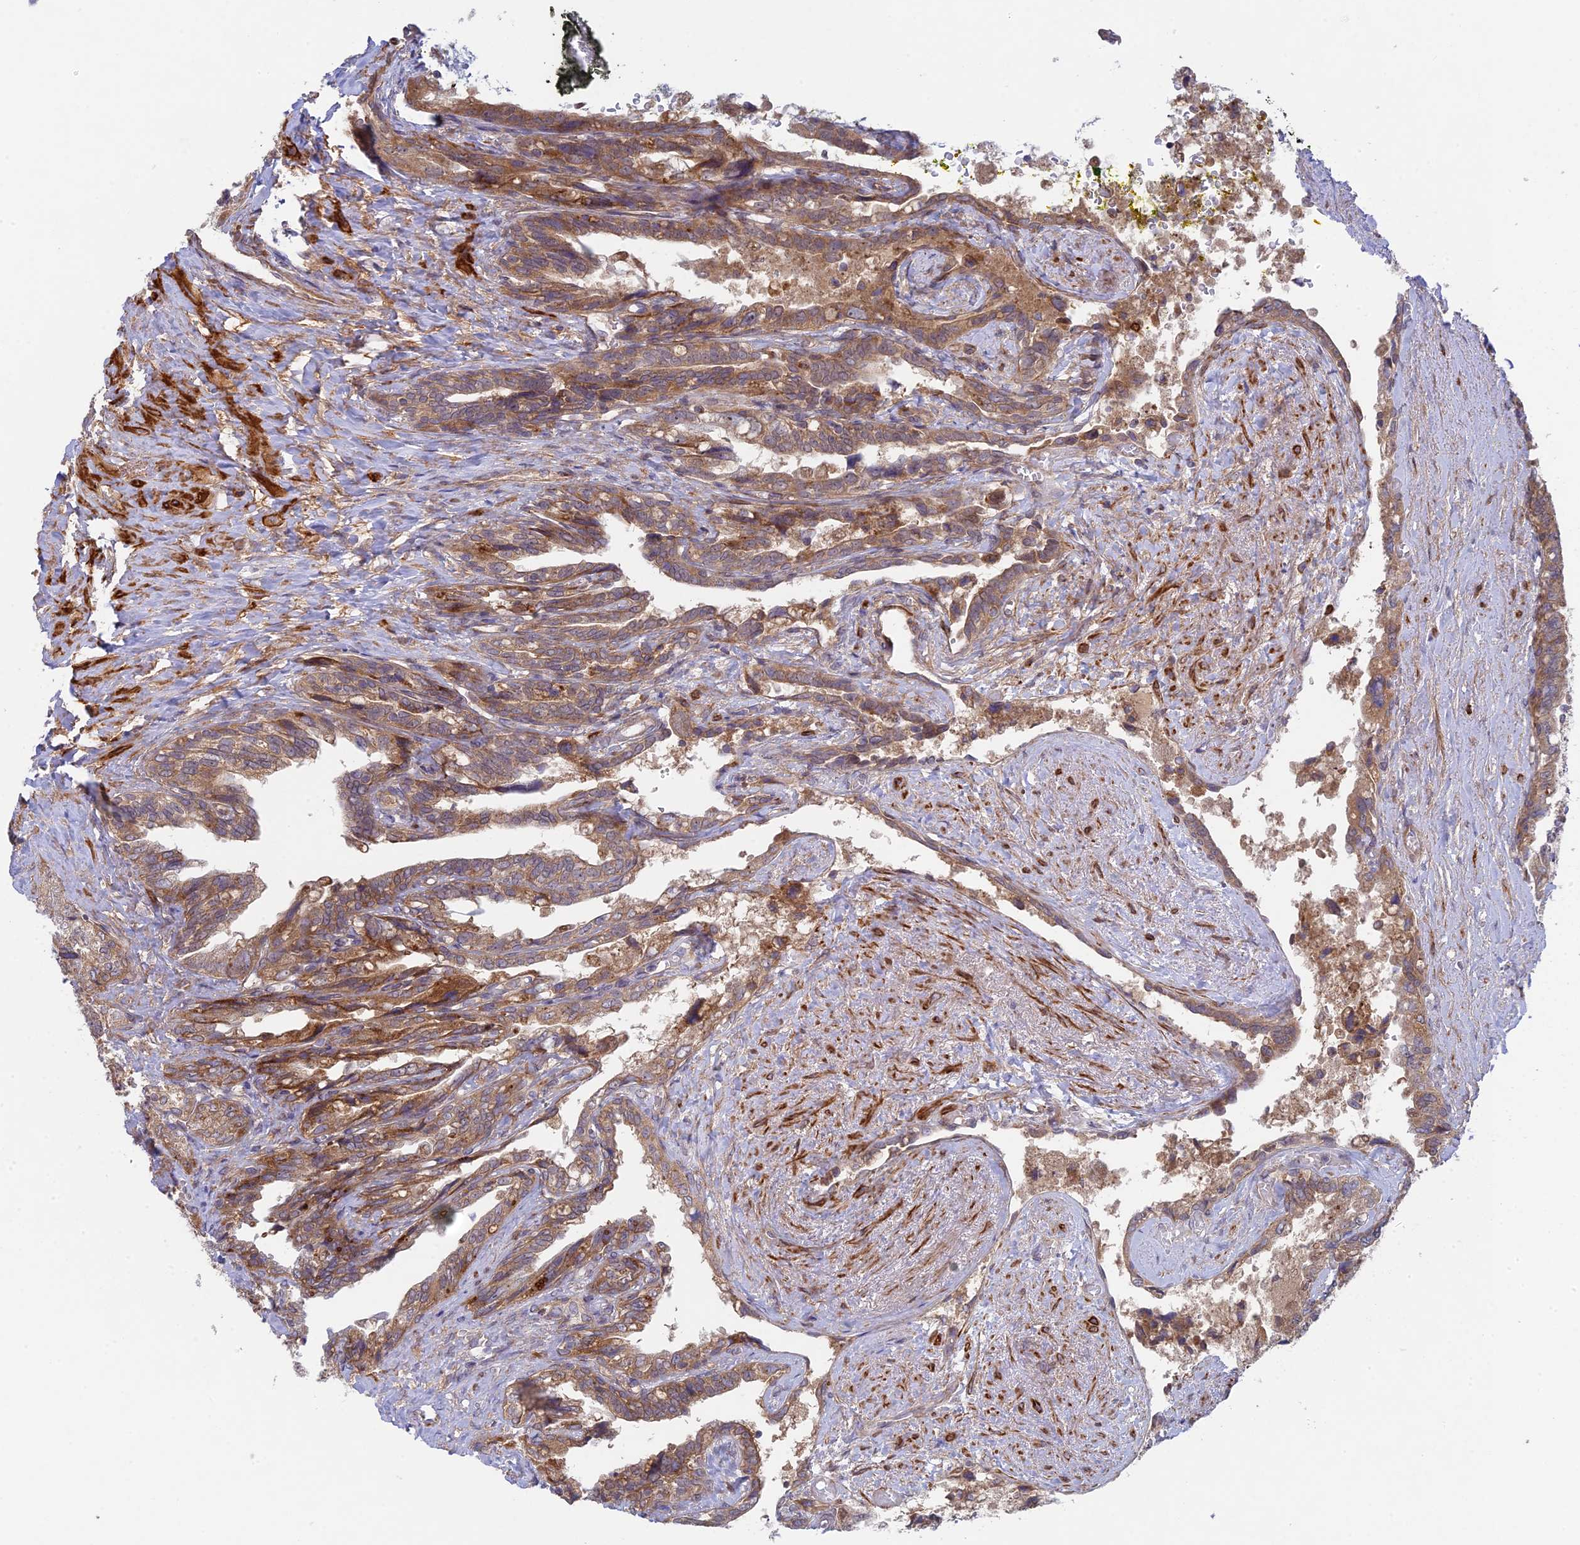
{"staining": {"intensity": "moderate", "quantity": ">75%", "location": "cytoplasmic/membranous"}, "tissue": "seminal vesicle", "cell_type": "Glandular cells", "image_type": "normal", "snomed": [{"axis": "morphology", "description": "Normal tissue, NOS"}, {"axis": "topography", "description": "Seminal veicle"}, {"axis": "topography", "description": "Peripheral nerve tissue"}], "caption": "Brown immunohistochemical staining in benign human seminal vesicle exhibits moderate cytoplasmic/membranous positivity in approximately >75% of glandular cells.", "gene": "INCA1", "patient": {"sex": "male", "age": 60}}